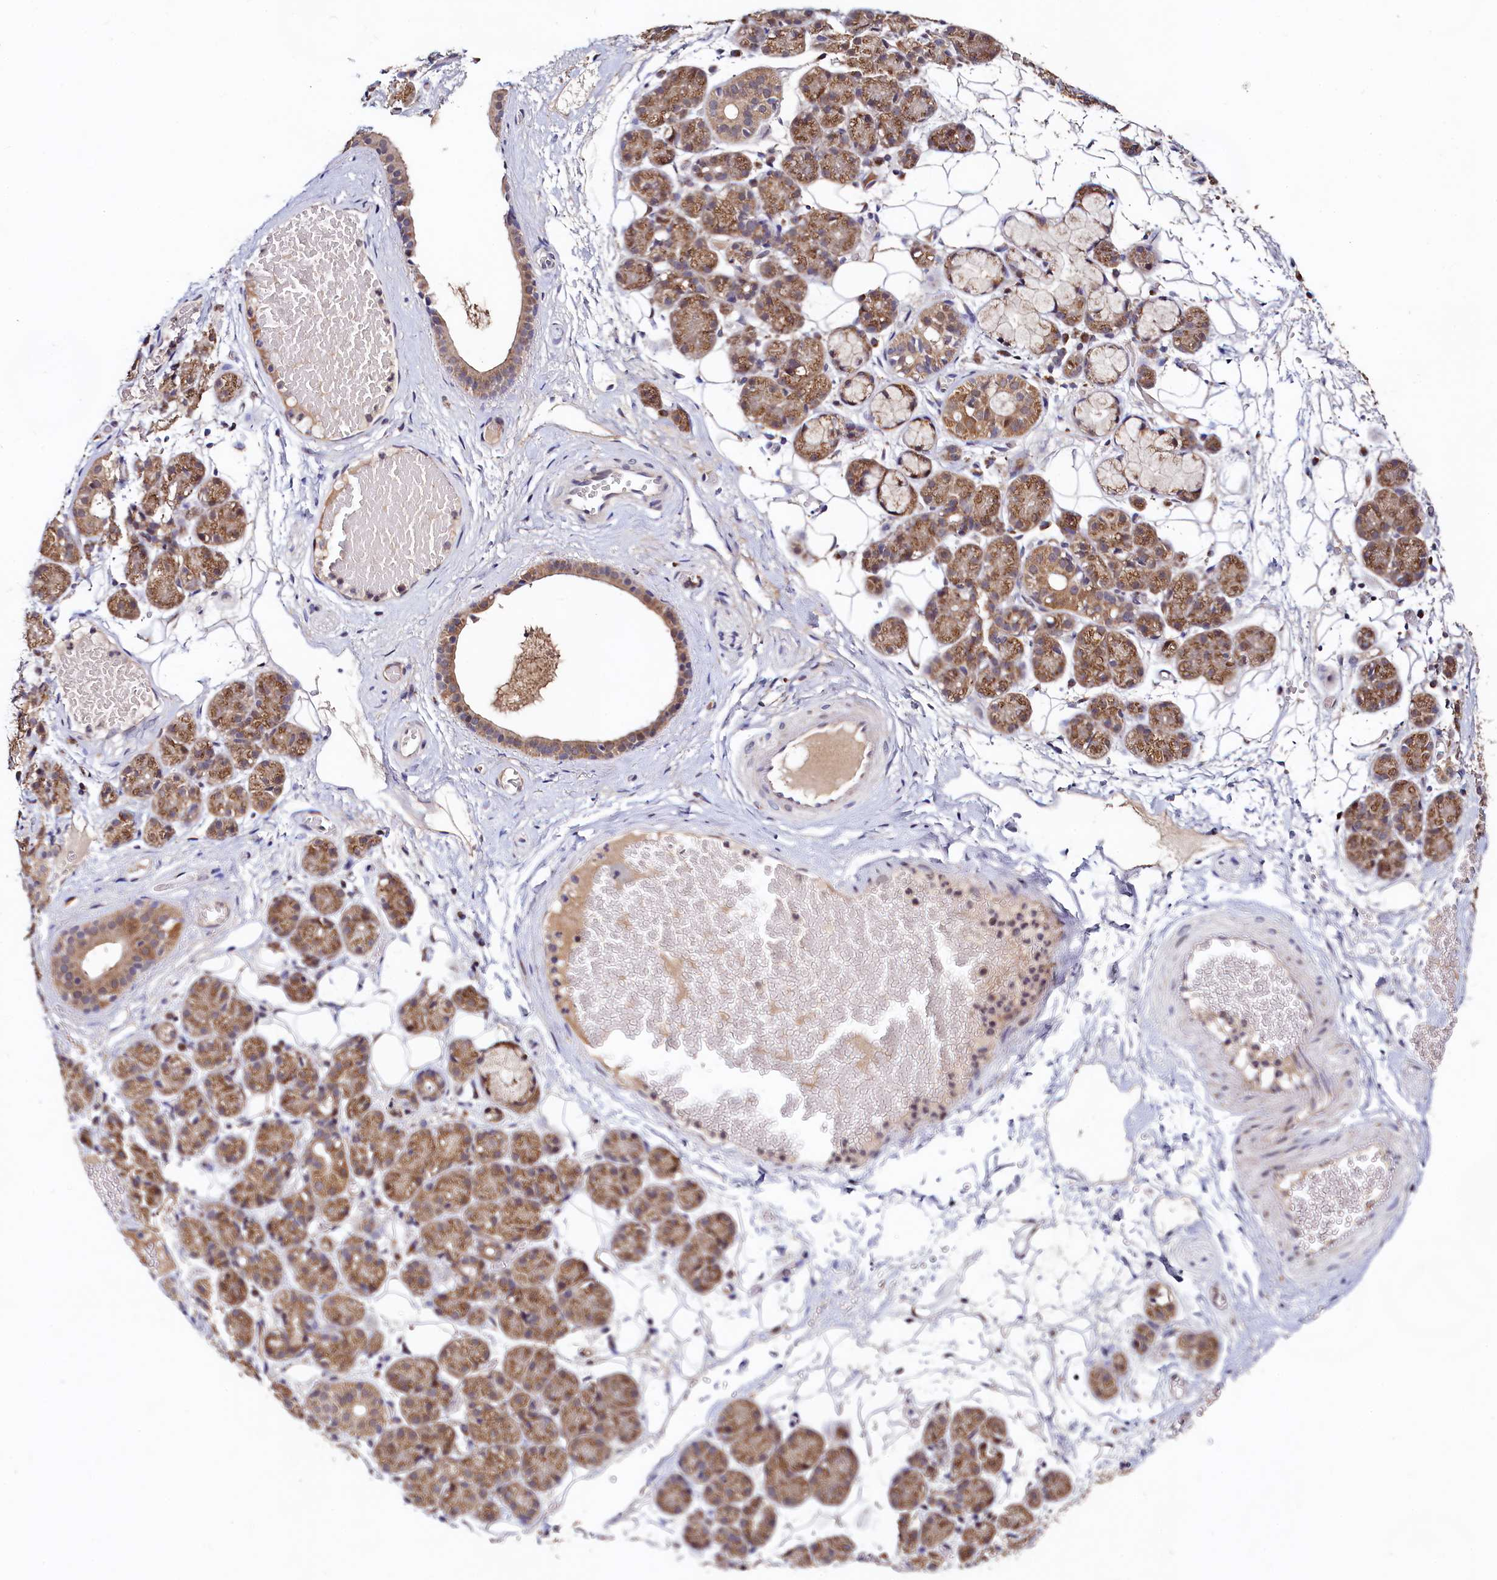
{"staining": {"intensity": "moderate", "quantity": ">75%", "location": "cytoplasmic/membranous"}, "tissue": "salivary gland", "cell_type": "Glandular cells", "image_type": "normal", "snomed": [{"axis": "morphology", "description": "Normal tissue, NOS"}, {"axis": "topography", "description": "Salivary gland"}], "caption": "Immunohistochemistry (IHC) of benign salivary gland shows medium levels of moderate cytoplasmic/membranous staining in approximately >75% of glandular cells.", "gene": "SEC24C", "patient": {"sex": "male", "age": 63}}